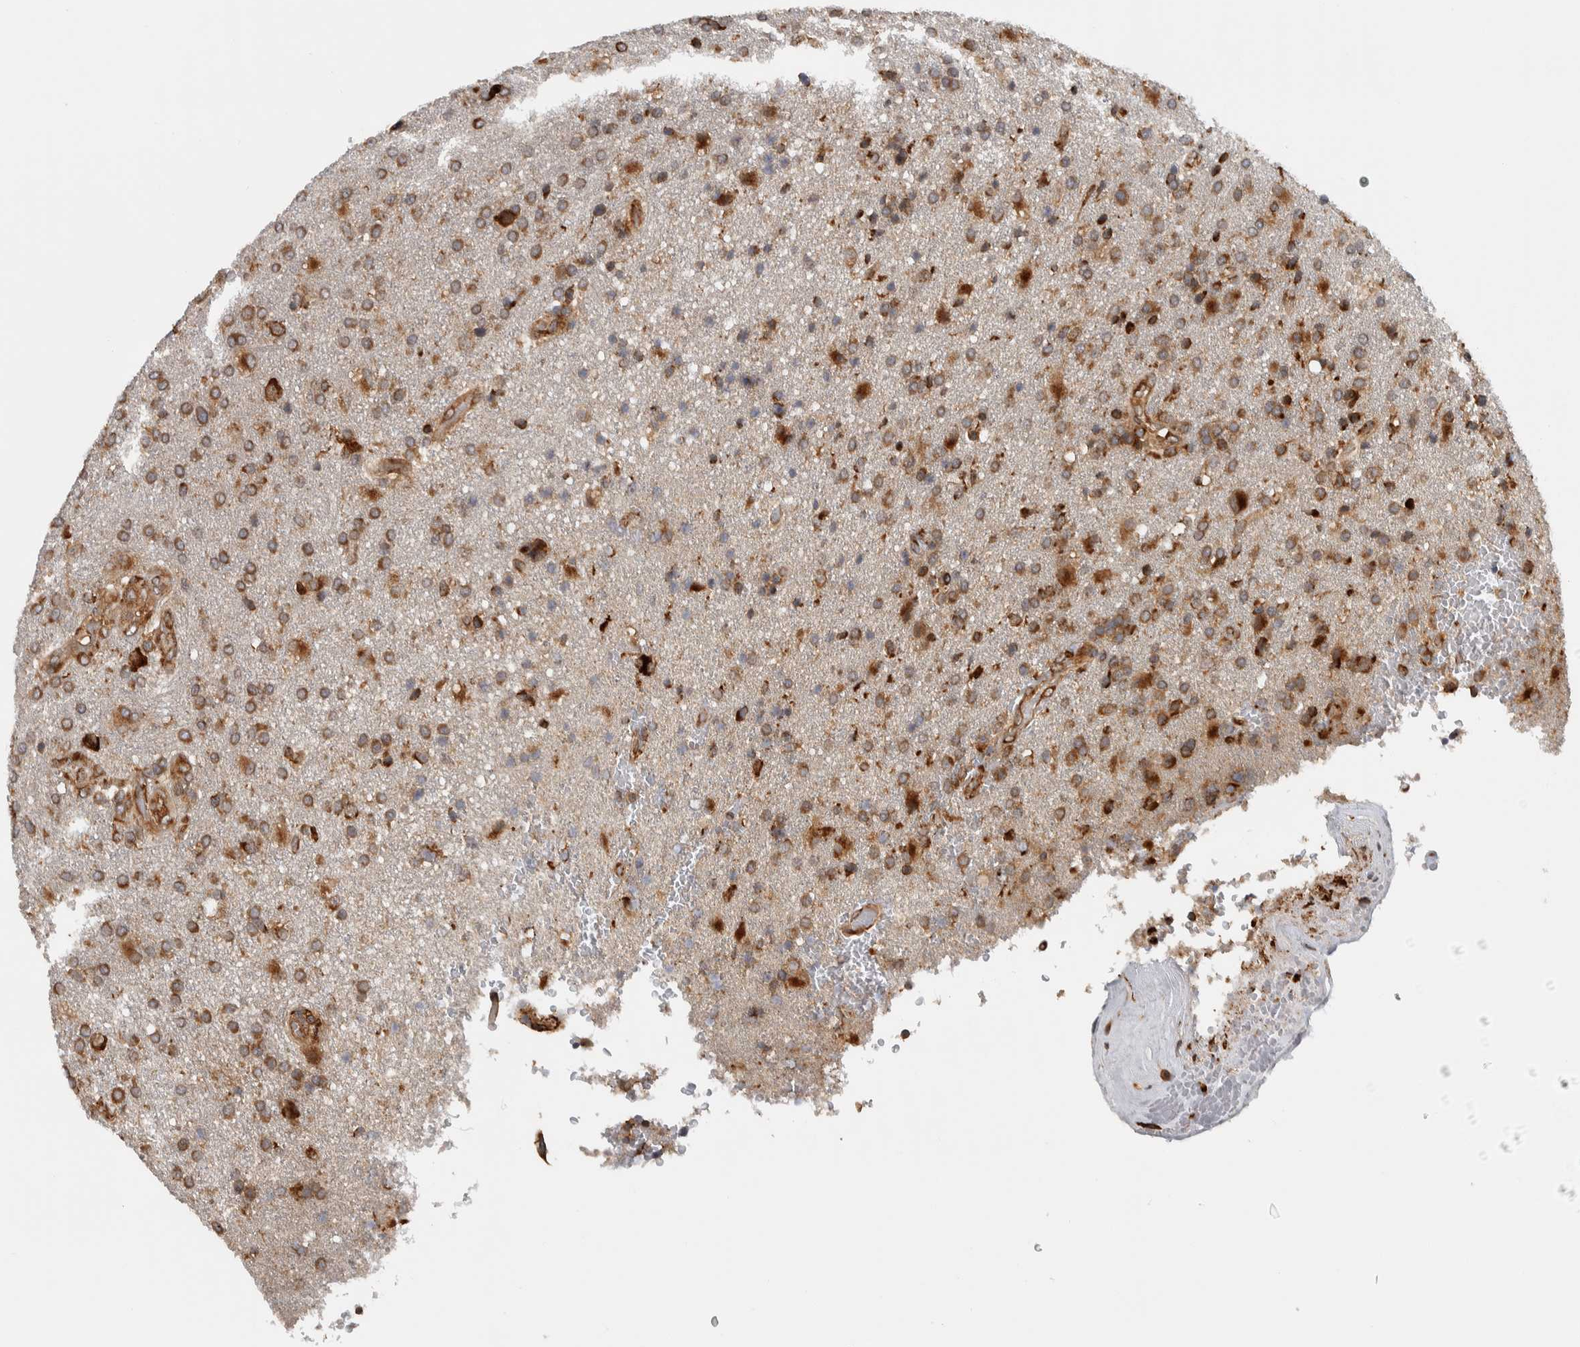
{"staining": {"intensity": "moderate", "quantity": ">75%", "location": "cytoplasmic/membranous"}, "tissue": "glioma", "cell_type": "Tumor cells", "image_type": "cancer", "snomed": [{"axis": "morphology", "description": "Glioma, malignant, High grade"}, {"axis": "topography", "description": "Brain"}], "caption": "Immunohistochemical staining of malignant glioma (high-grade) exhibits medium levels of moderate cytoplasmic/membranous staining in approximately >75% of tumor cells.", "gene": "EIF3H", "patient": {"sex": "male", "age": 72}}